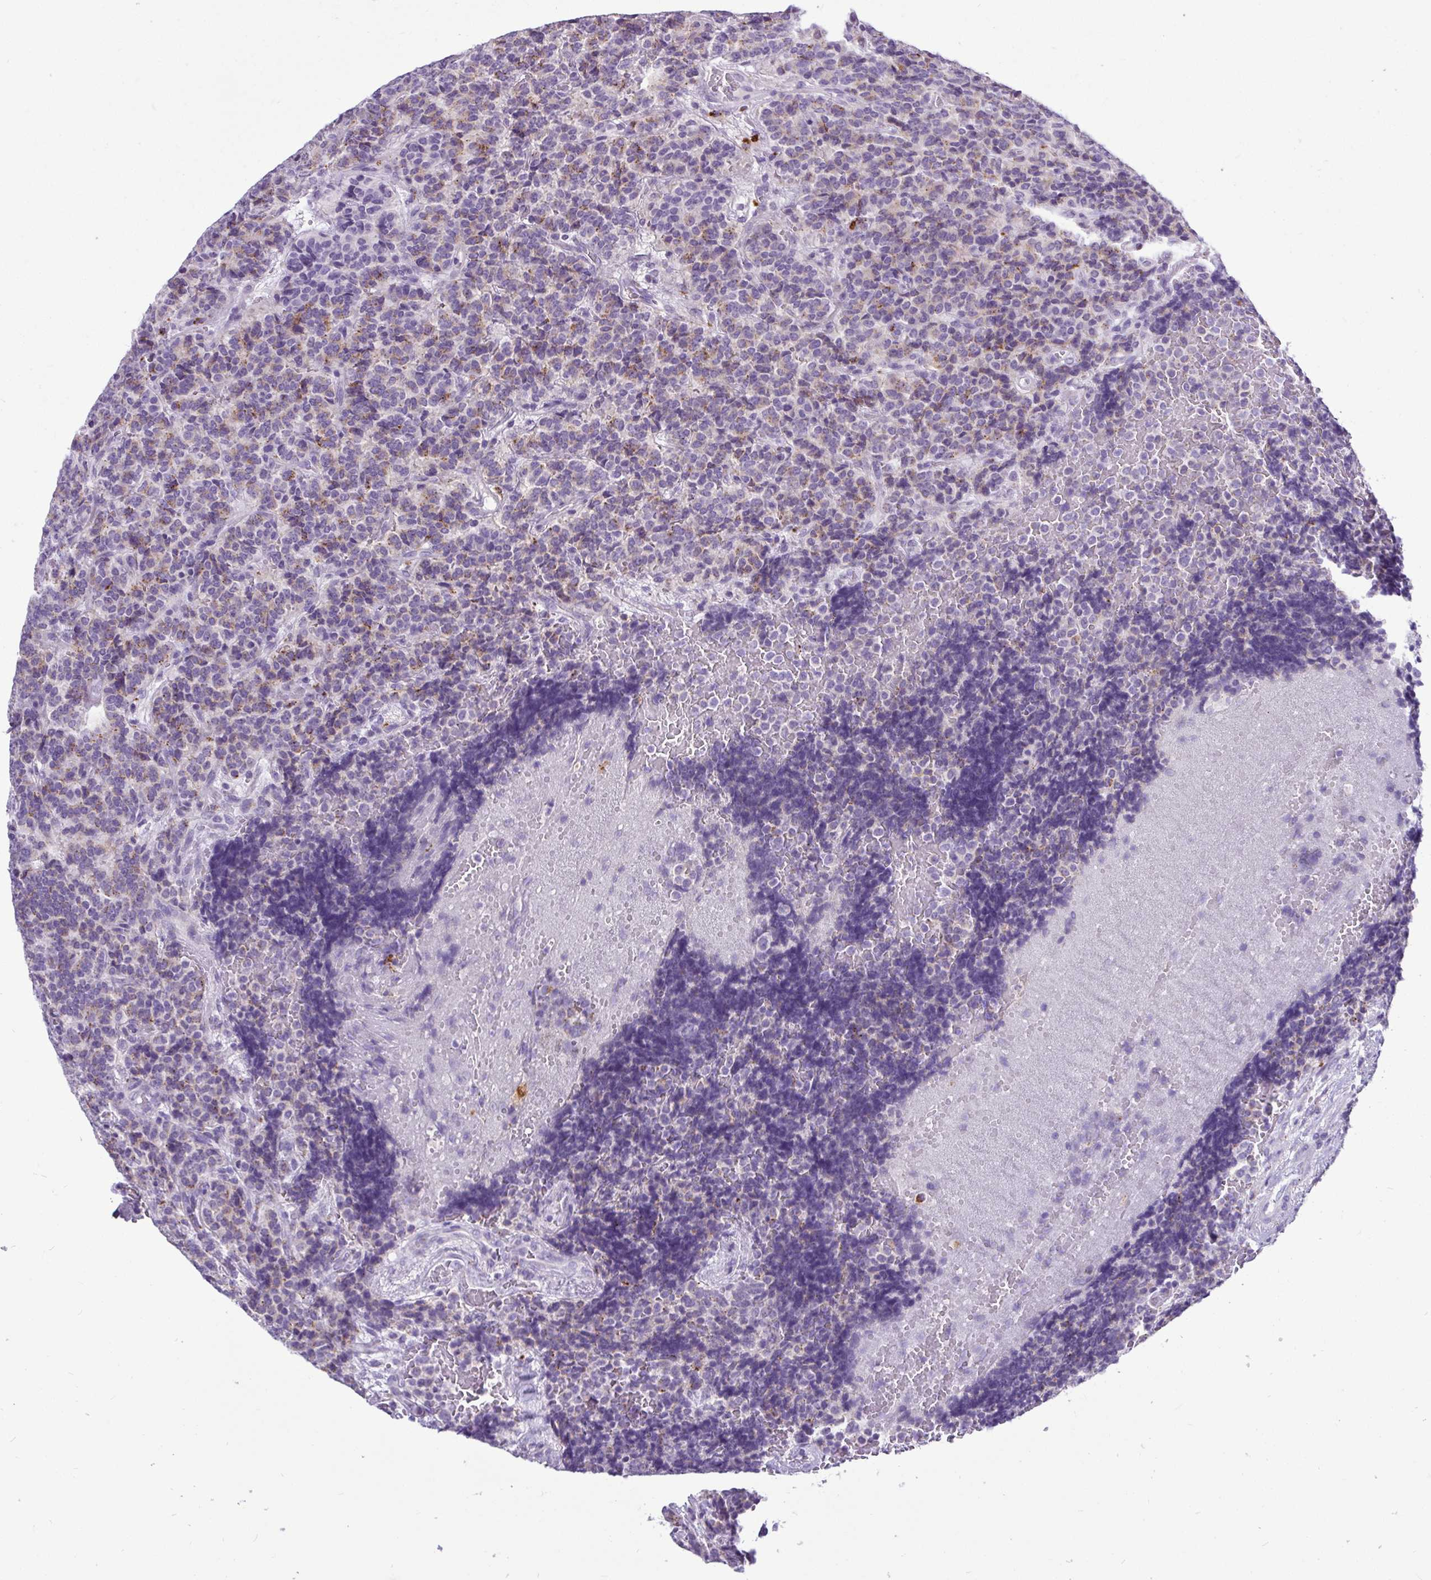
{"staining": {"intensity": "weak", "quantity": ">75%", "location": "cytoplasmic/membranous"}, "tissue": "carcinoid", "cell_type": "Tumor cells", "image_type": "cancer", "snomed": [{"axis": "morphology", "description": "Carcinoid, malignant, NOS"}, {"axis": "topography", "description": "Pancreas"}], "caption": "This is a micrograph of immunohistochemistry (IHC) staining of carcinoid, which shows weak expression in the cytoplasmic/membranous of tumor cells.", "gene": "CTSZ", "patient": {"sex": "male", "age": 36}}